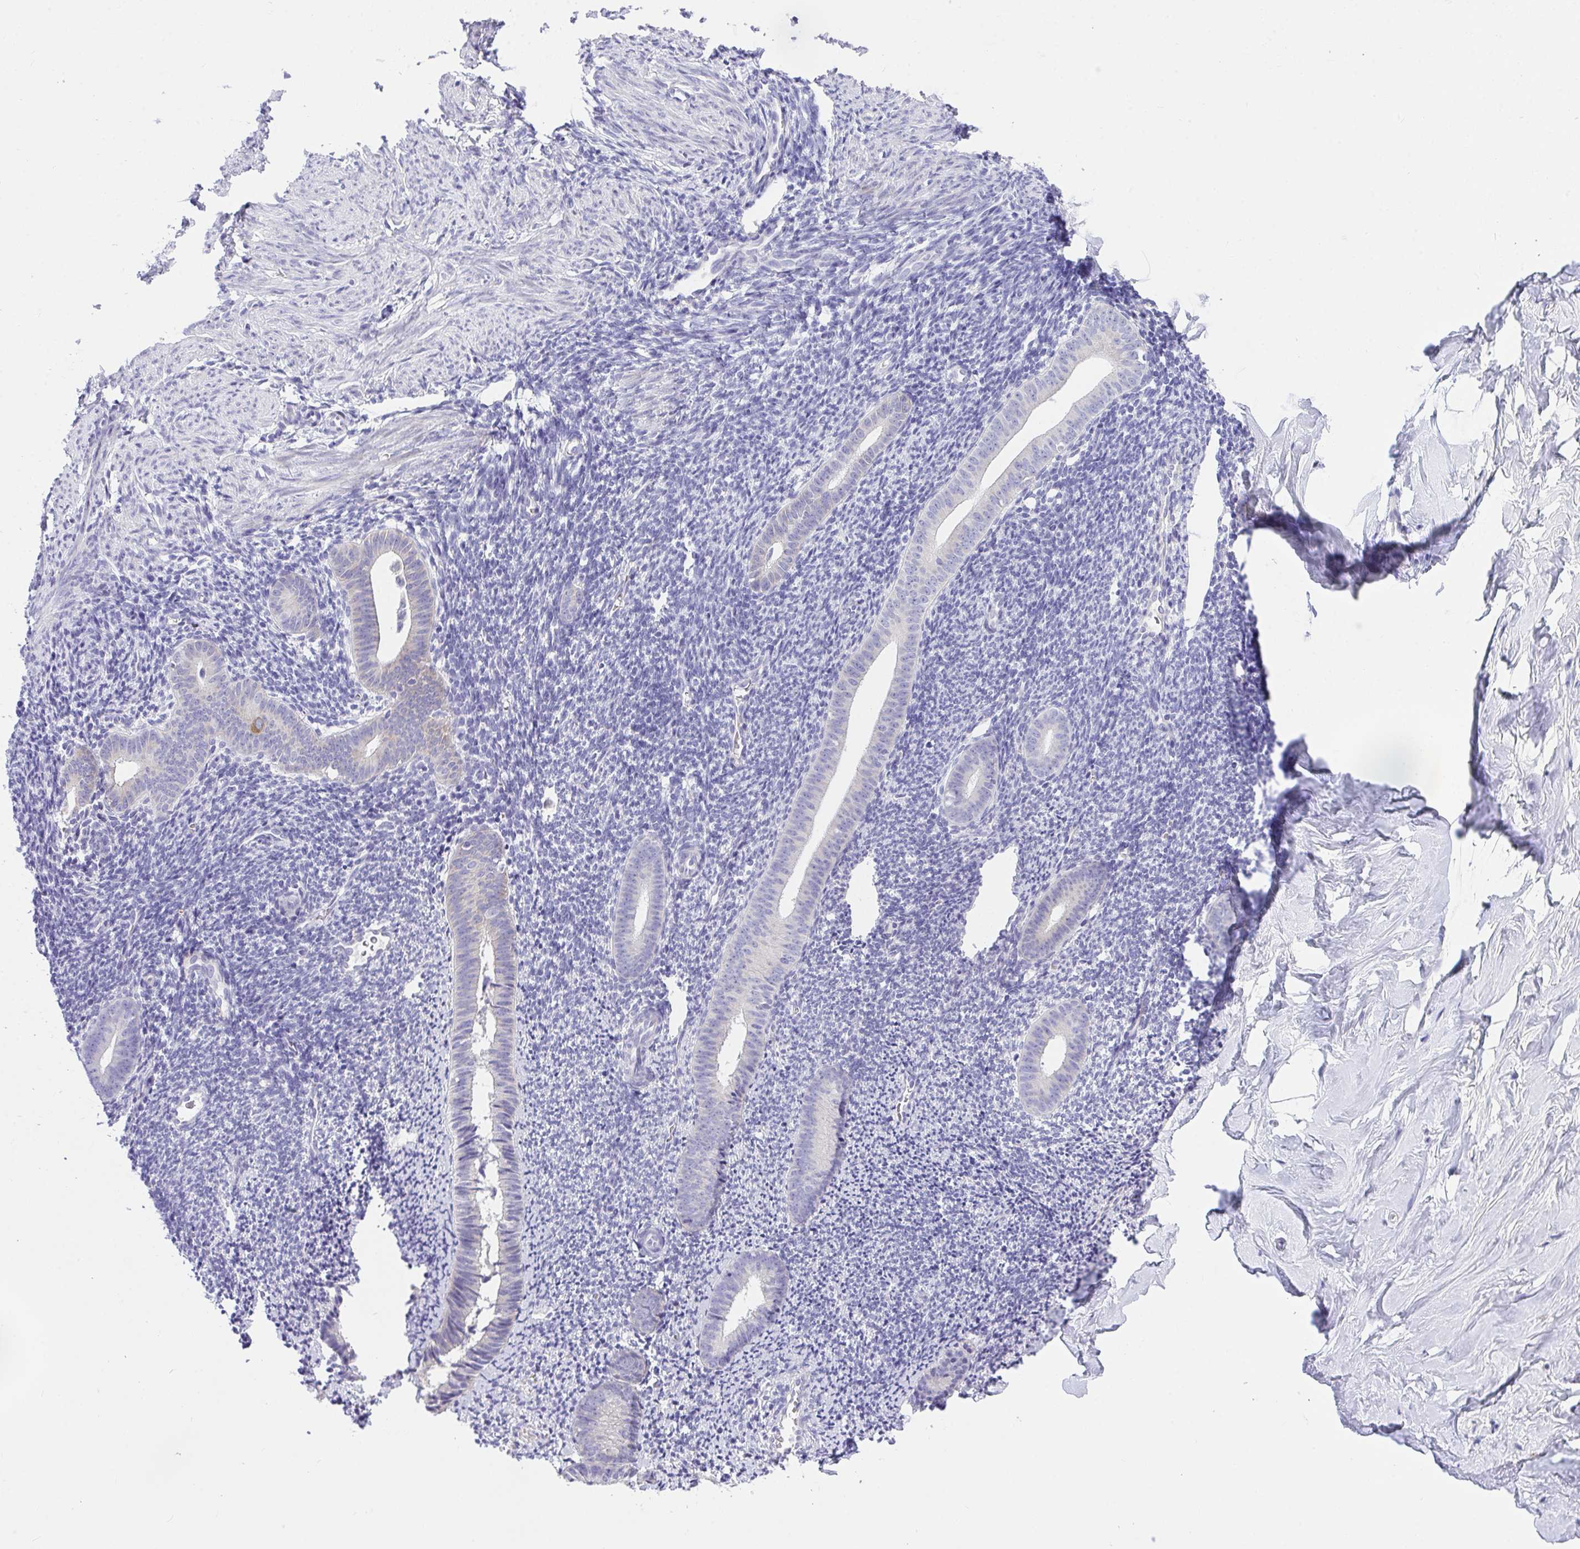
{"staining": {"intensity": "negative", "quantity": "none", "location": "none"}, "tissue": "endometrium", "cell_type": "Cells in endometrial stroma", "image_type": "normal", "snomed": [{"axis": "morphology", "description": "Normal tissue, NOS"}, {"axis": "topography", "description": "Endometrium"}], "caption": "DAB immunohistochemical staining of unremarkable endometrium reveals no significant staining in cells in endometrial stroma. (Stains: DAB (3,3'-diaminobenzidine) IHC with hematoxylin counter stain, Microscopy: brightfield microscopy at high magnification).", "gene": "ADRA2C", "patient": {"sex": "female", "age": 39}}